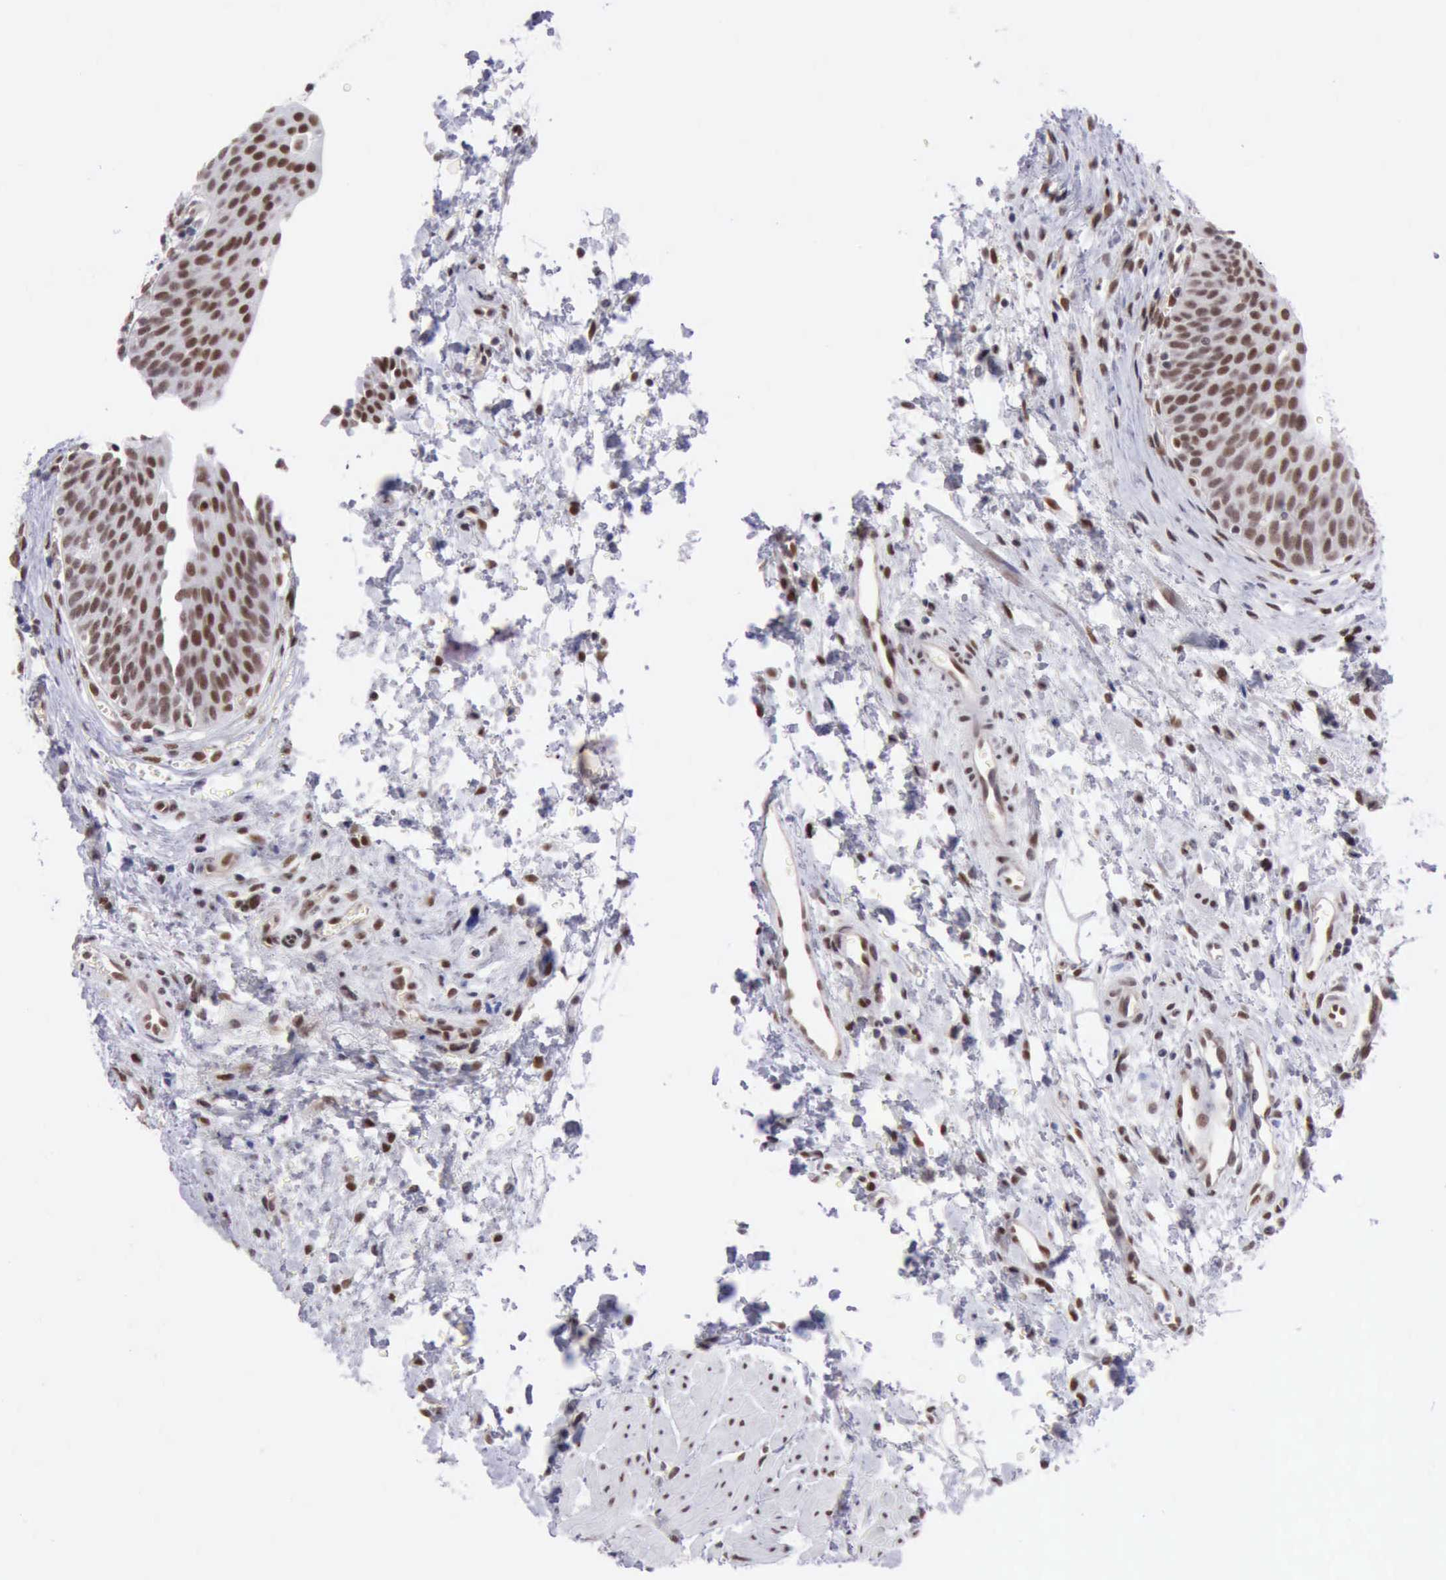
{"staining": {"intensity": "moderate", "quantity": ">75%", "location": "nuclear"}, "tissue": "urinary bladder", "cell_type": "Urothelial cells", "image_type": "normal", "snomed": [{"axis": "morphology", "description": "Normal tissue, NOS"}, {"axis": "topography", "description": "Smooth muscle"}, {"axis": "topography", "description": "Urinary bladder"}], "caption": "A micrograph of urinary bladder stained for a protein exhibits moderate nuclear brown staining in urothelial cells. The staining was performed using DAB, with brown indicating positive protein expression. Nuclei are stained blue with hematoxylin.", "gene": "ERCC4", "patient": {"sex": "male", "age": 35}}